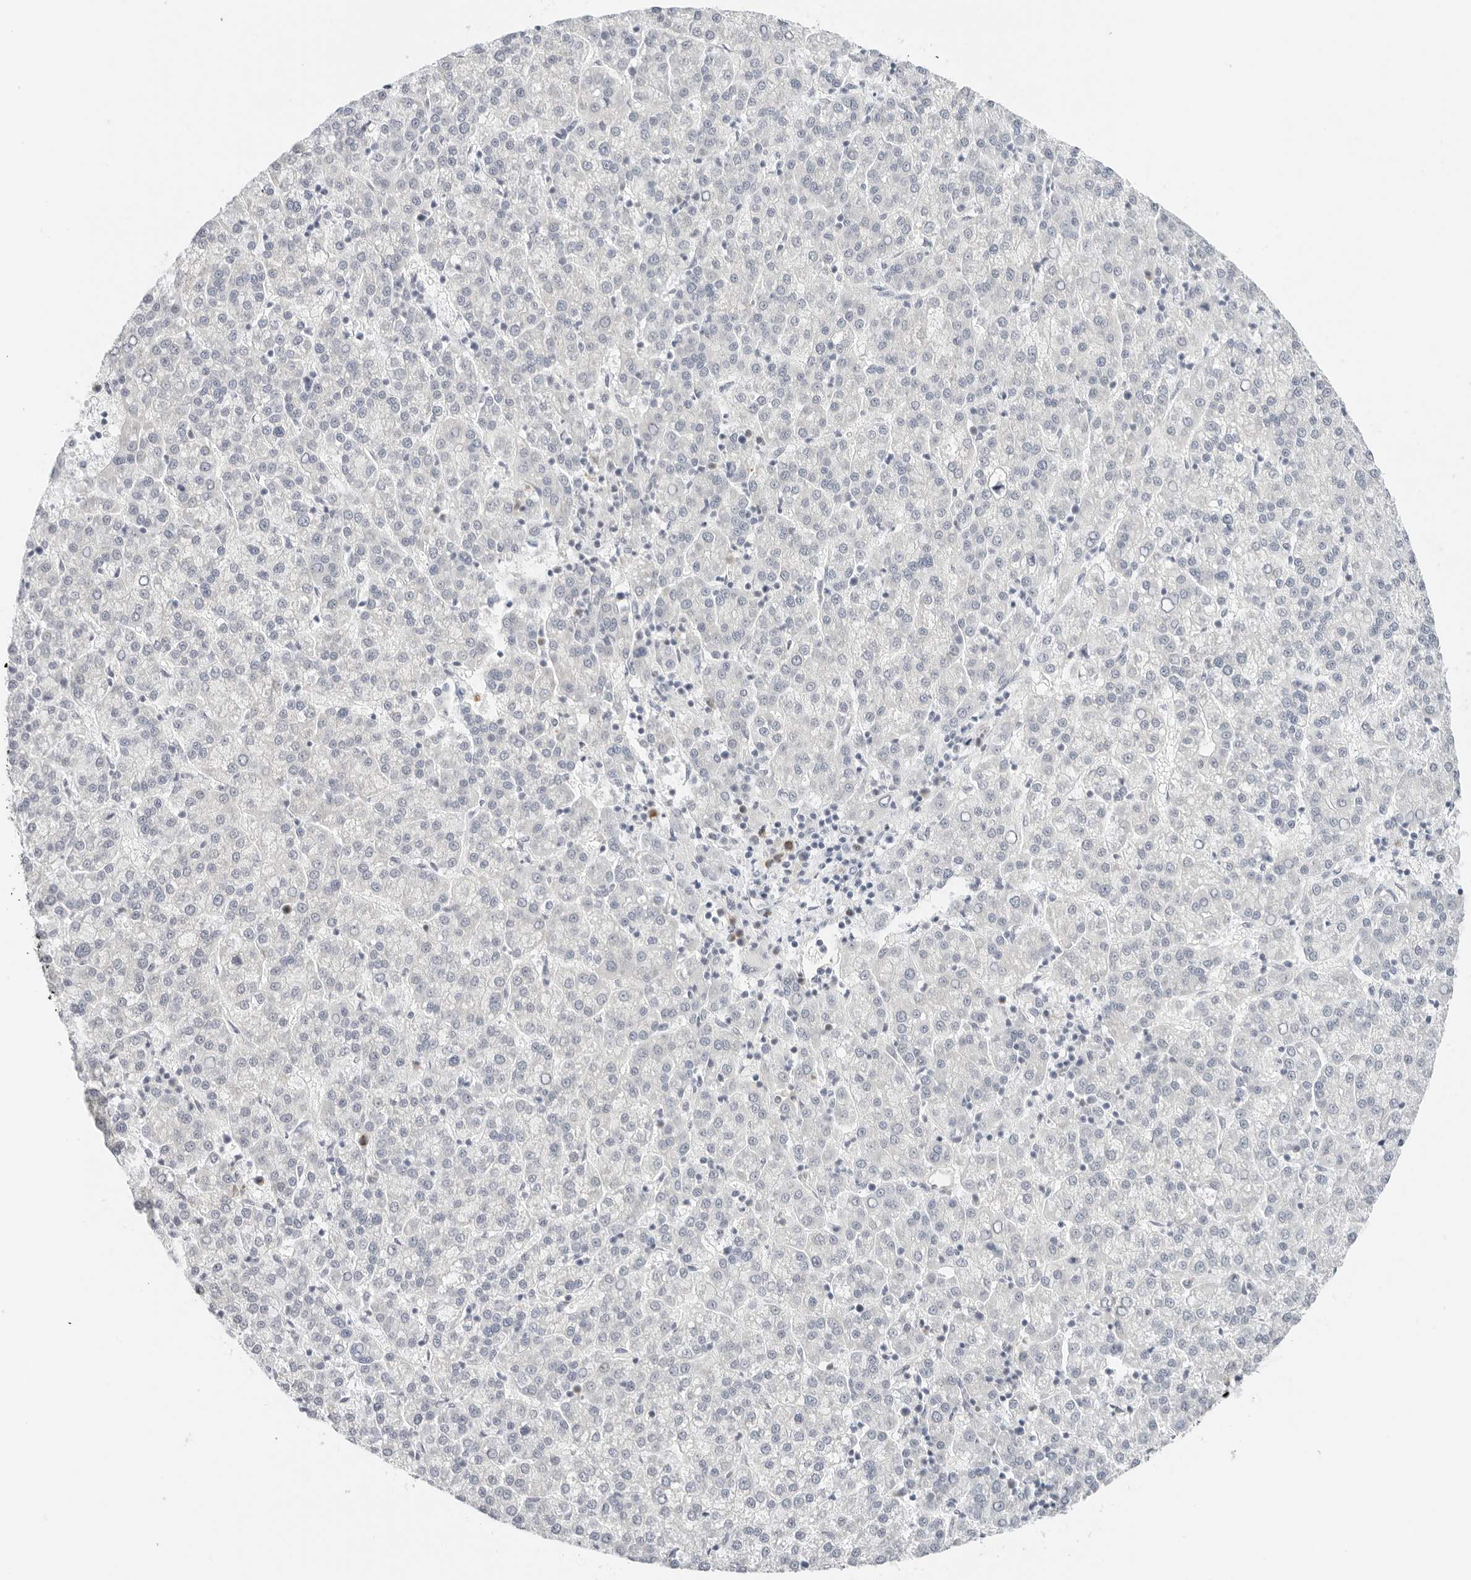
{"staining": {"intensity": "negative", "quantity": "none", "location": "none"}, "tissue": "liver cancer", "cell_type": "Tumor cells", "image_type": "cancer", "snomed": [{"axis": "morphology", "description": "Carcinoma, Hepatocellular, NOS"}, {"axis": "topography", "description": "Liver"}], "caption": "This is an IHC photomicrograph of human liver cancer. There is no expression in tumor cells.", "gene": "RC3H1", "patient": {"sex": "female", "age": 58}}